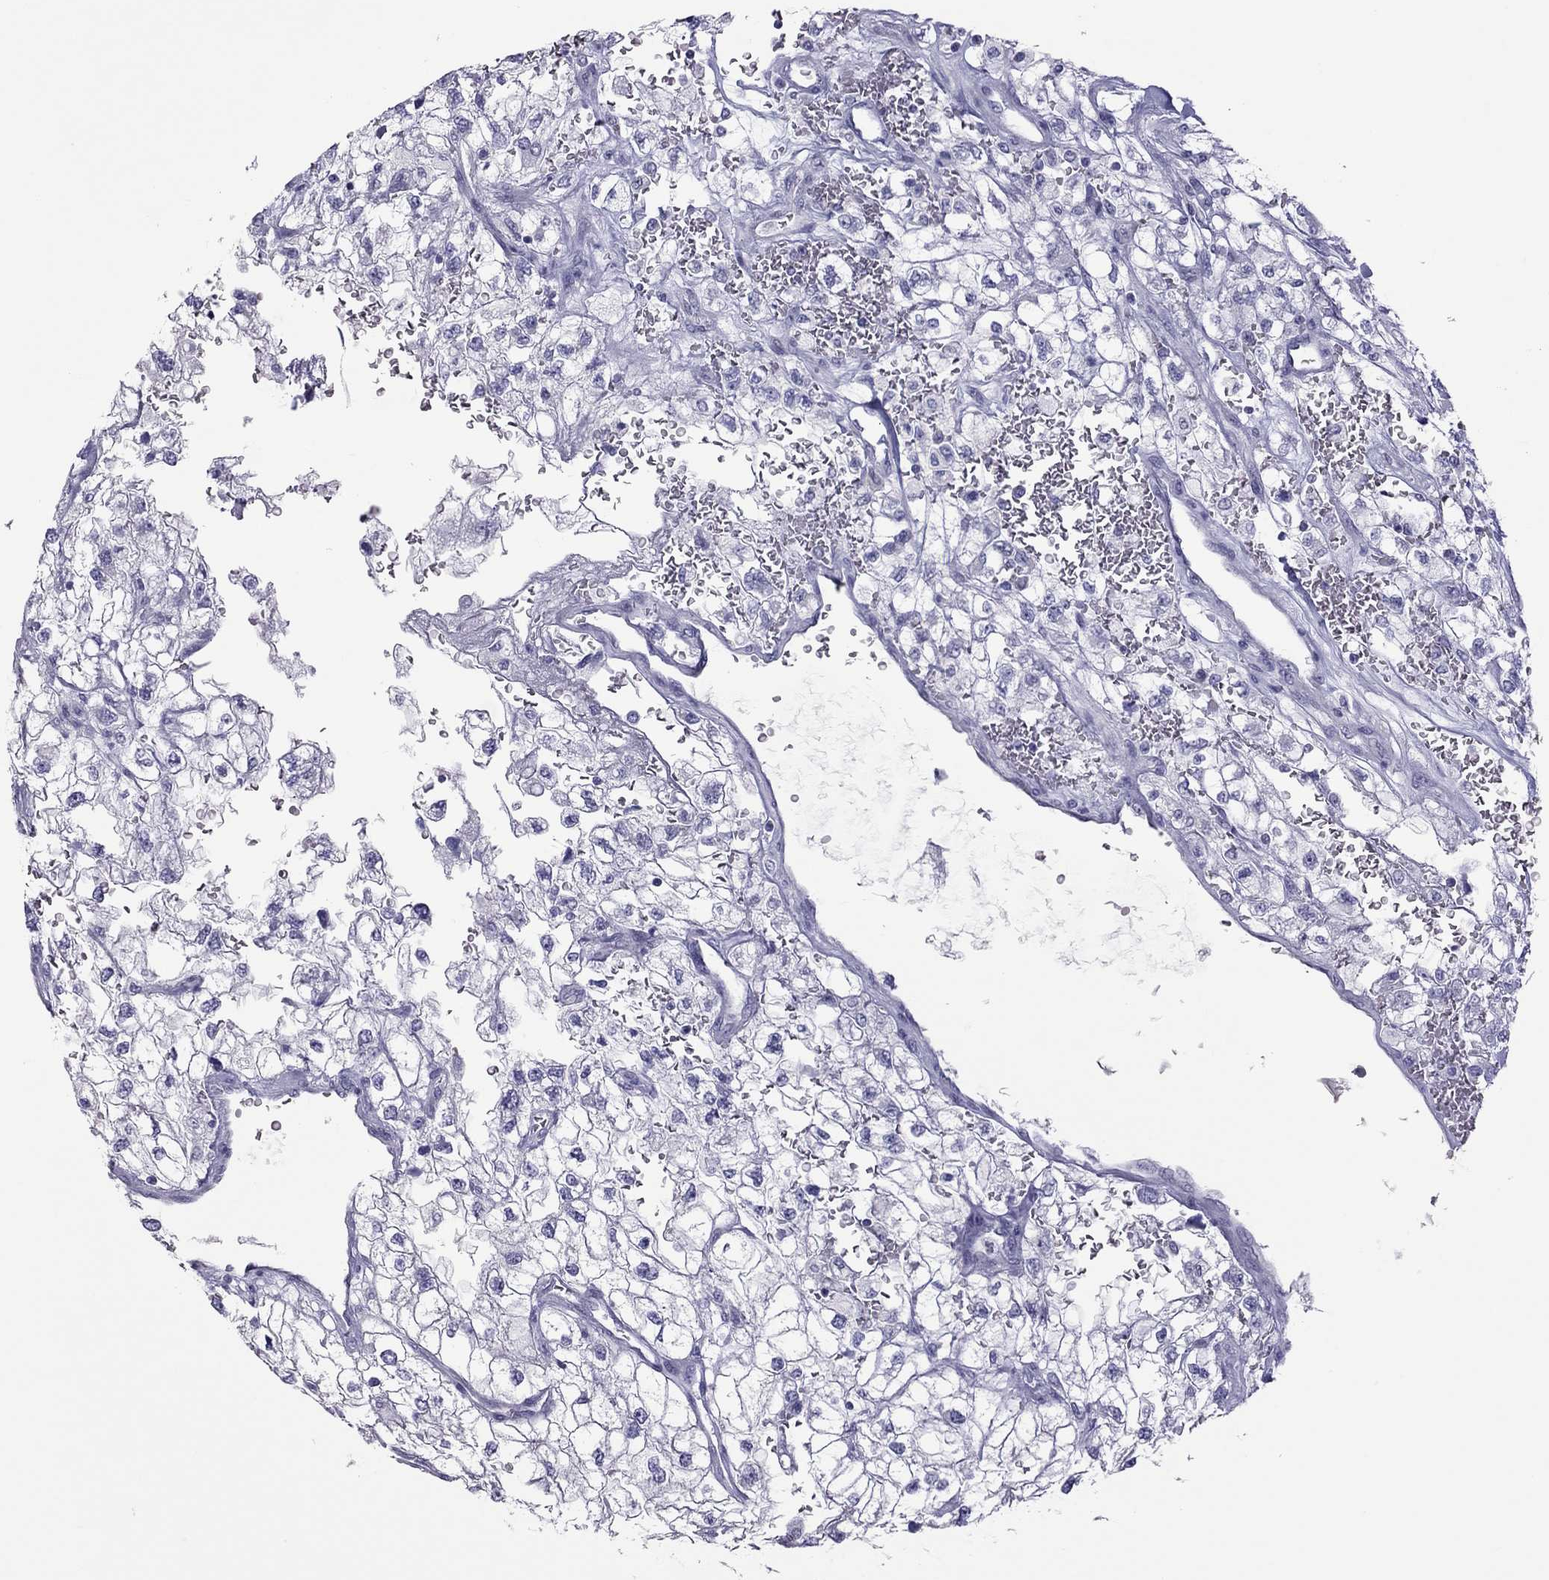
{"staining": {"intensity": "negative", "quantity": "none", "location": "none"}, "tissue": "renal cancer", "cell_type": "Tumor cells", "image_type": "cancer", "snomed": [{"axis": "morphology", "description": "Adenocarcinoma, NOS"}, {"axis": "topography", "description": "Kidney"}], "caption": "The micrograph shows no staining of tumor cells in renal cancer. The staining is performed using DAB brown chromogen with nuclei counter-stained in using hematoxylin.", "gene": "TEX14", "patient": {"sex": "male", "age": 59}}